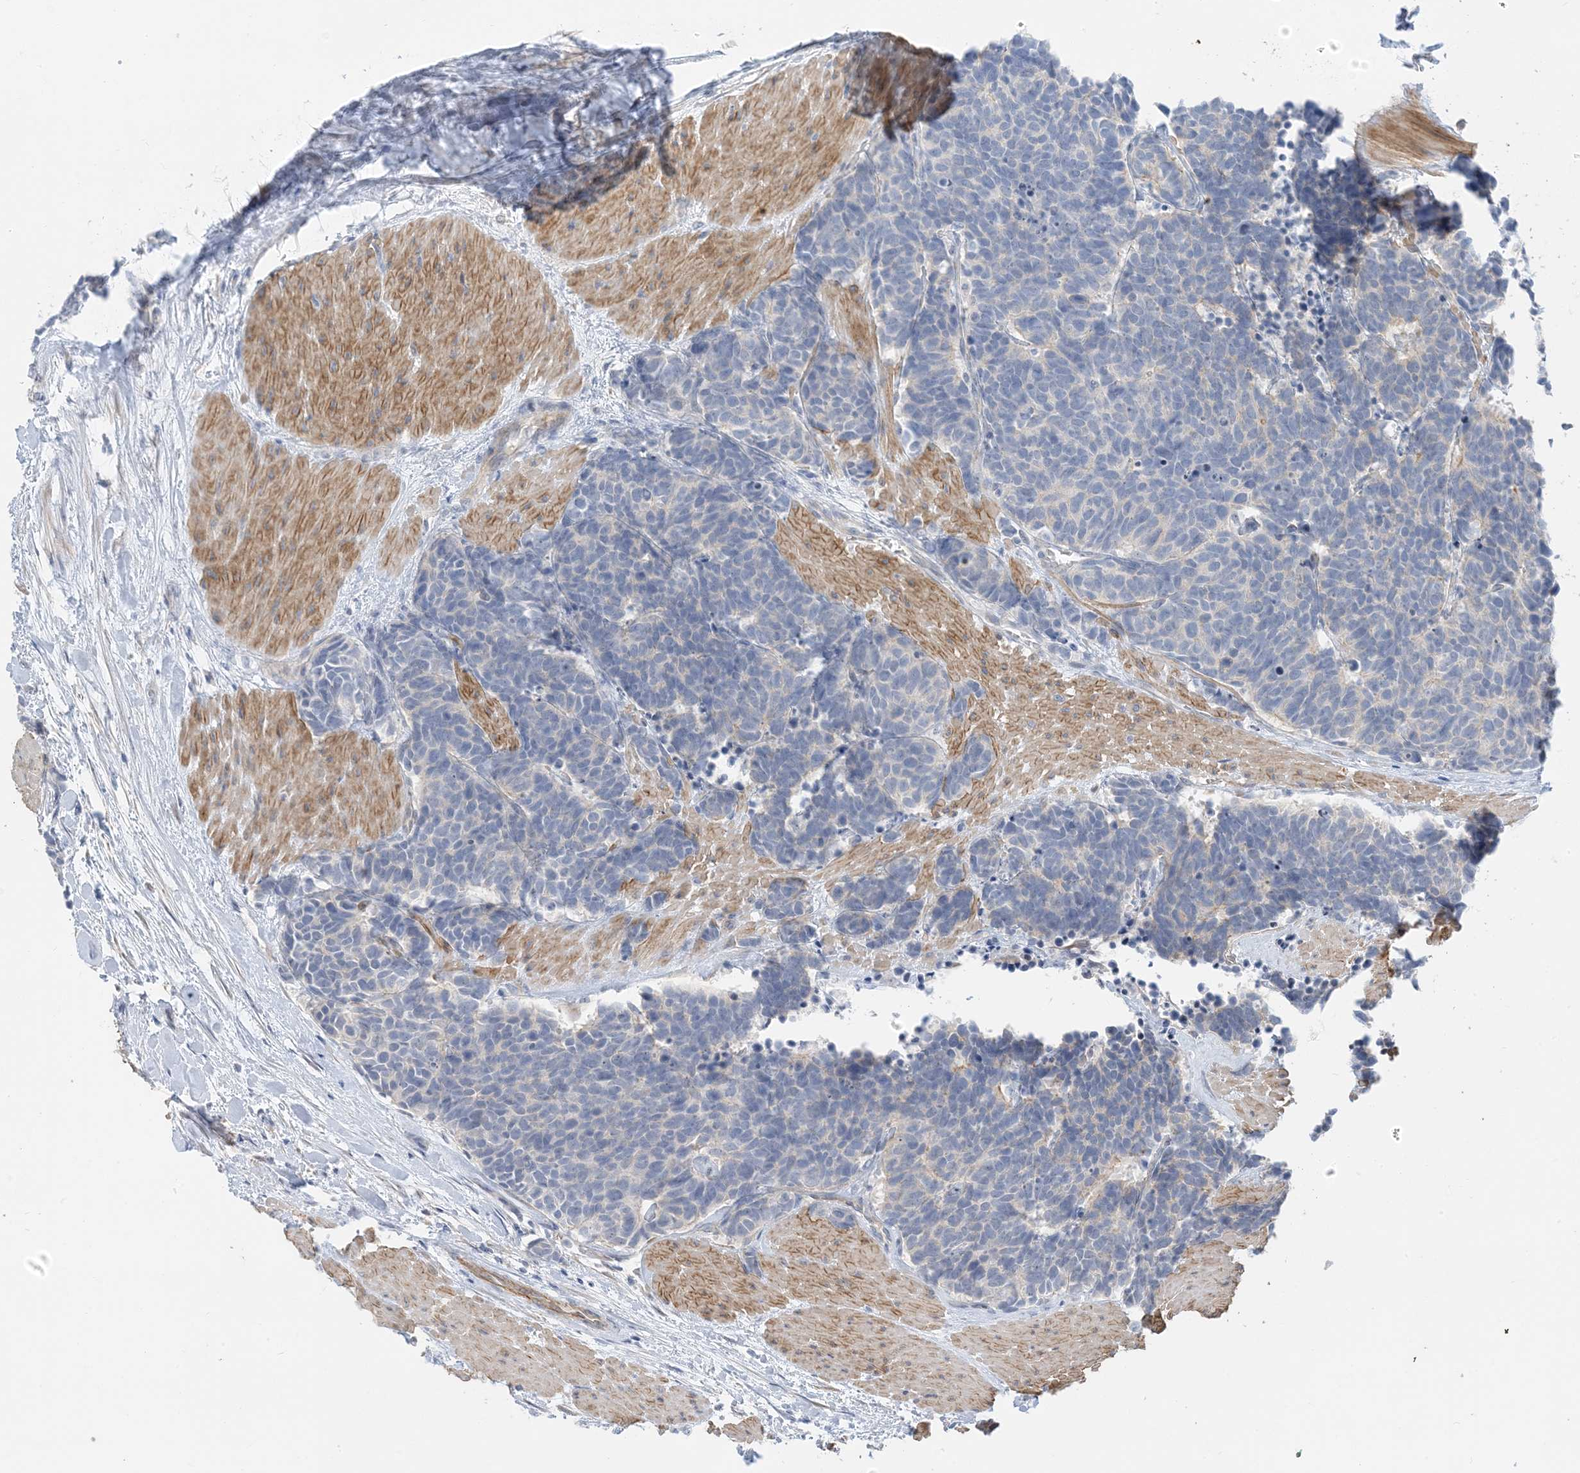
{"staining": {"intensity": "negative", "quantity": "none", "location": "none"}, "tissue": "carcinoid", "cell_type": "Tumor cells", "image_type": "cancer", "snomed": [{"axis": "morphology", "description": "Carcinoma, NOS"}, {"axis": "morphology", "description": "Carcinoid, malignant, NOS"}, {"axis": "topography", "description": "Urinary bladder"}], "caption": "The histopathology image exhibits no staining of tumor cells in carcinoid.", "gene": "IL36B", "patient": {"sex": "male", "age": 57}}